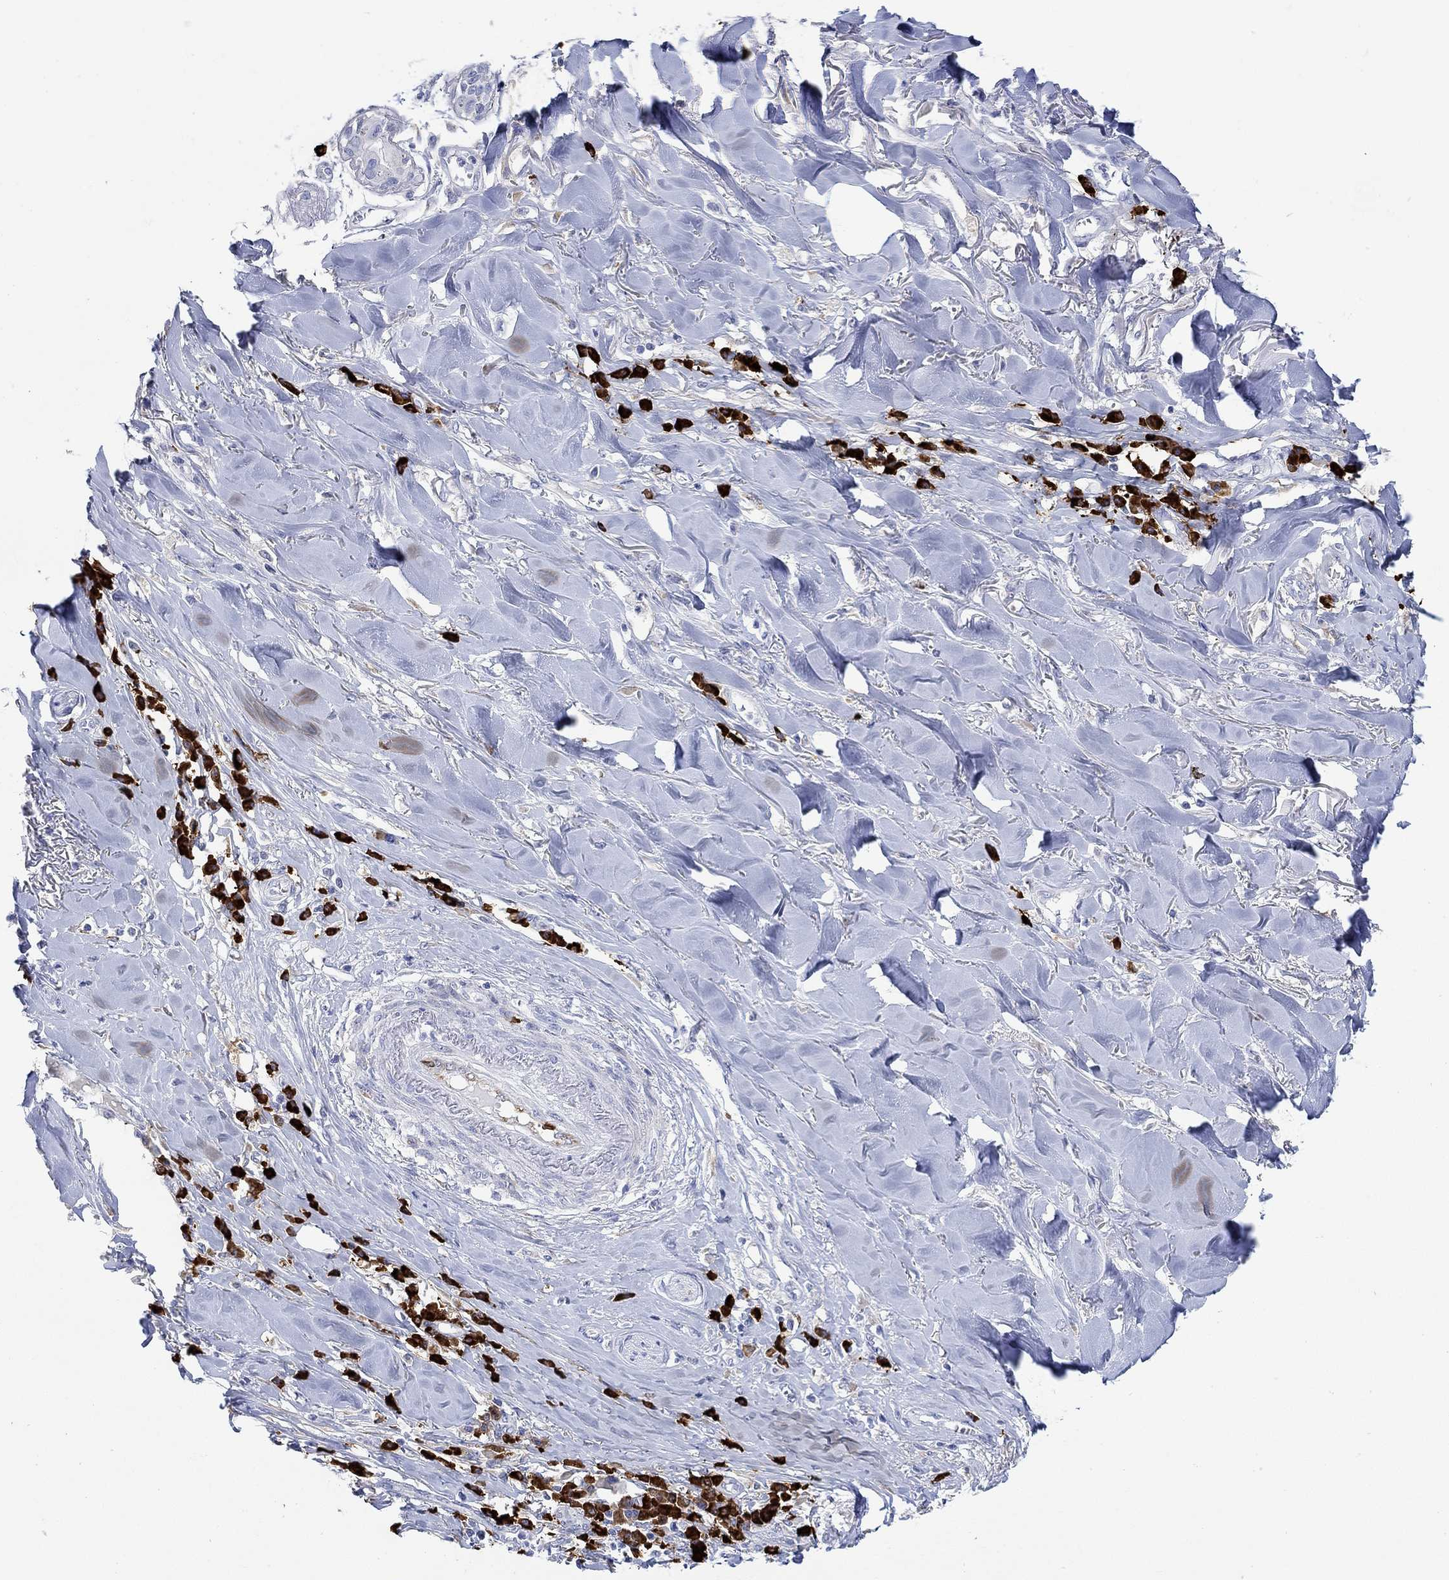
{"staining": {"intensity": "negative", "quantity": "none", "location": "none"}, "tissue": "skin cancer", "cell_type": "Tumor cells", "image_type": "cancer", "snomed": [{"axis": "morphology", "description": "Squamous cell carcinoma, NOS"}, {"axis": "topography", "description": "Skin"}], "caption": "The image exhibits no significant expression in tumor cells of skin squamous cell carcinoma.", "gene": "P2RY6", "patient": {"sex": "male", "age": 82}}